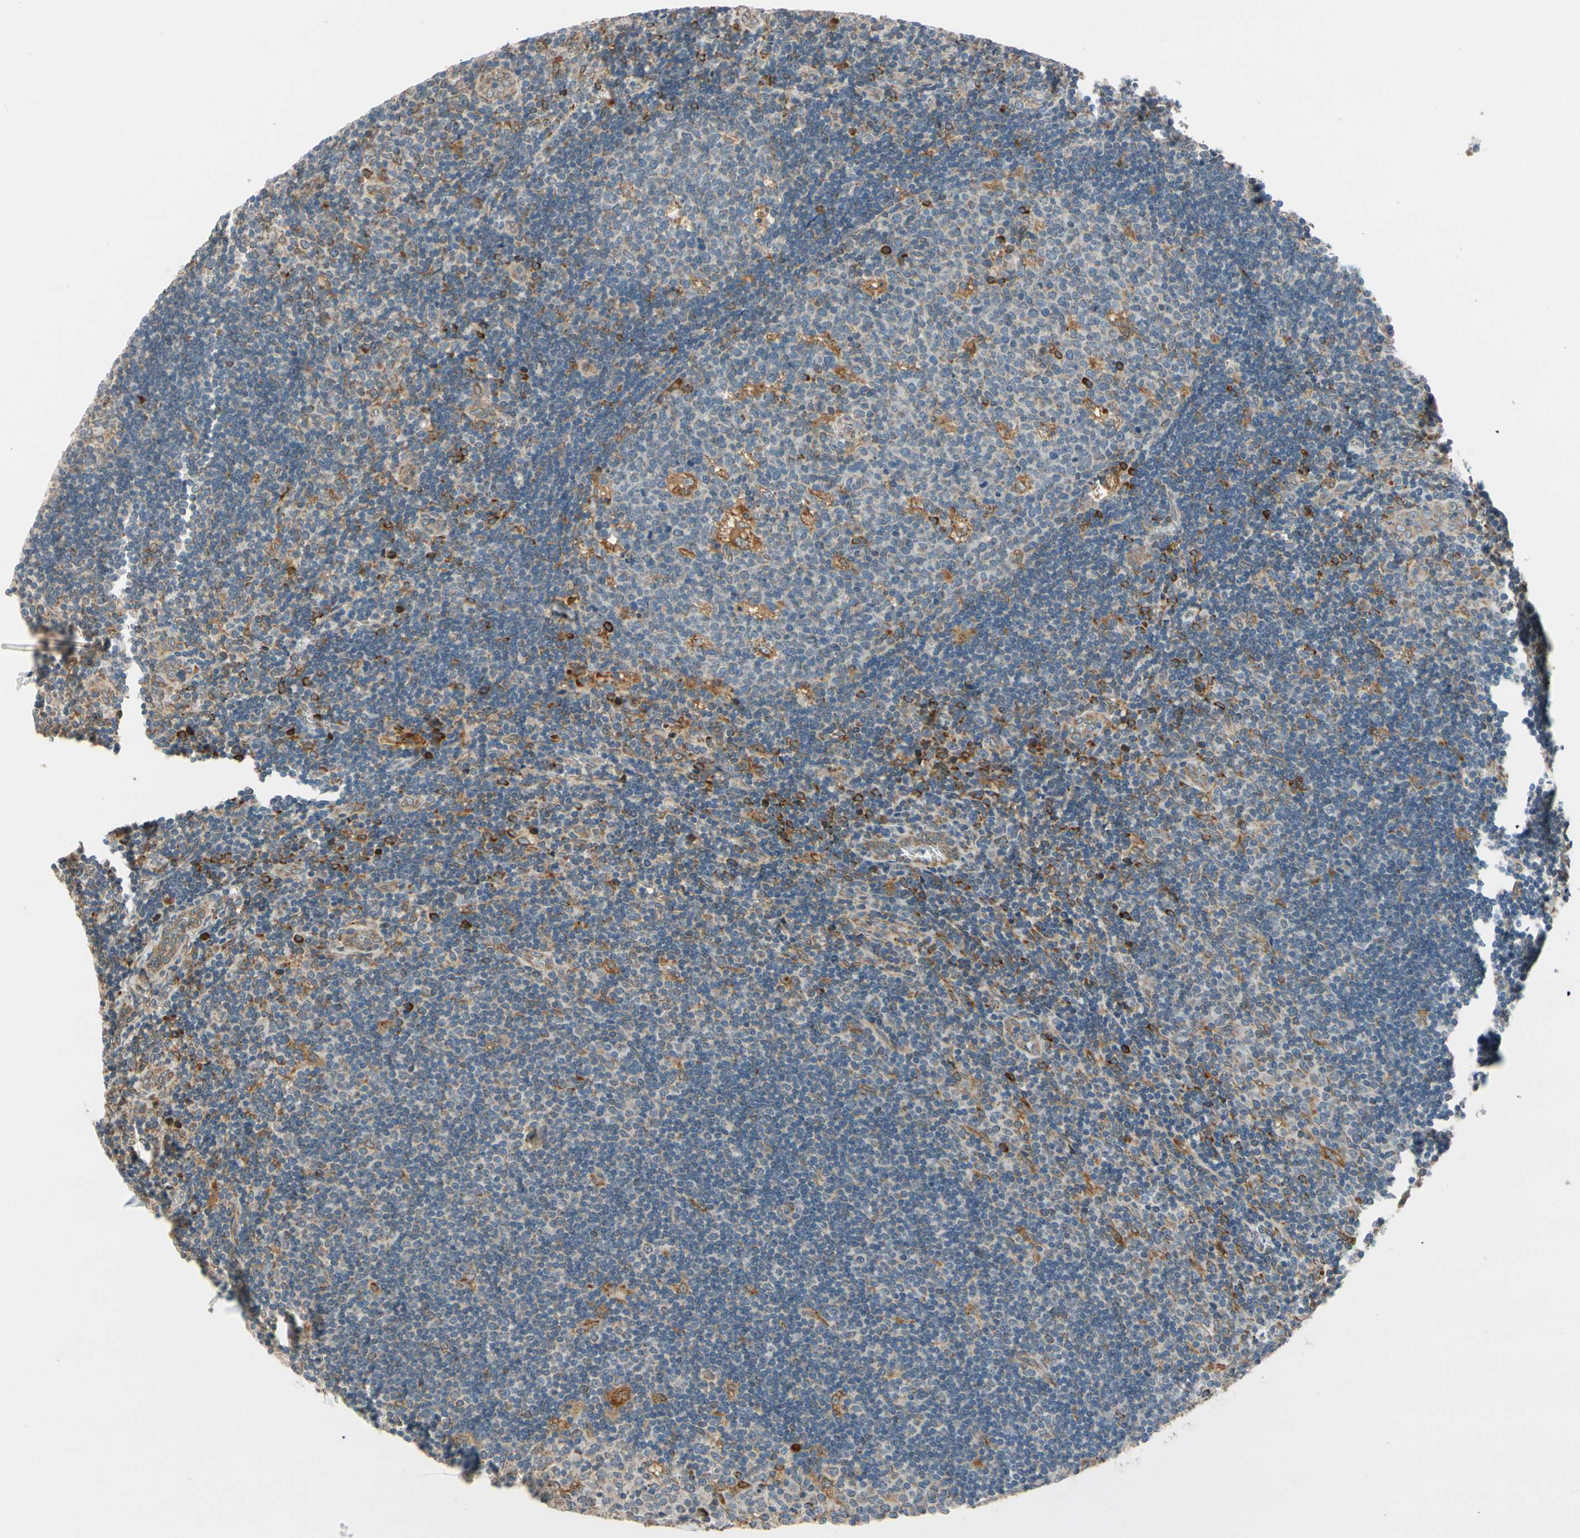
{"staining": {"intensity": "strong", "quantity": "<25%", "location": "cytoplasmic/membranous"}, "tissue": "lymph node", "cell_type": "Germinal center cells", "image_type": "normal", "snomed": [{"axis": "morphology", "description": "Normal tissue, NOS"}, {"axis": "topography", "description": "Lymph node"}, {"axis": "topography", "description": "Salivary gland"}], "caption": "Lymph node stained with a brown dye demonstrates strong cytoplasmic/membranous positive staining in about <25% of germinal center cells.", "gene": "RPN2", "patient": {"sex": "male", "age": 8}}